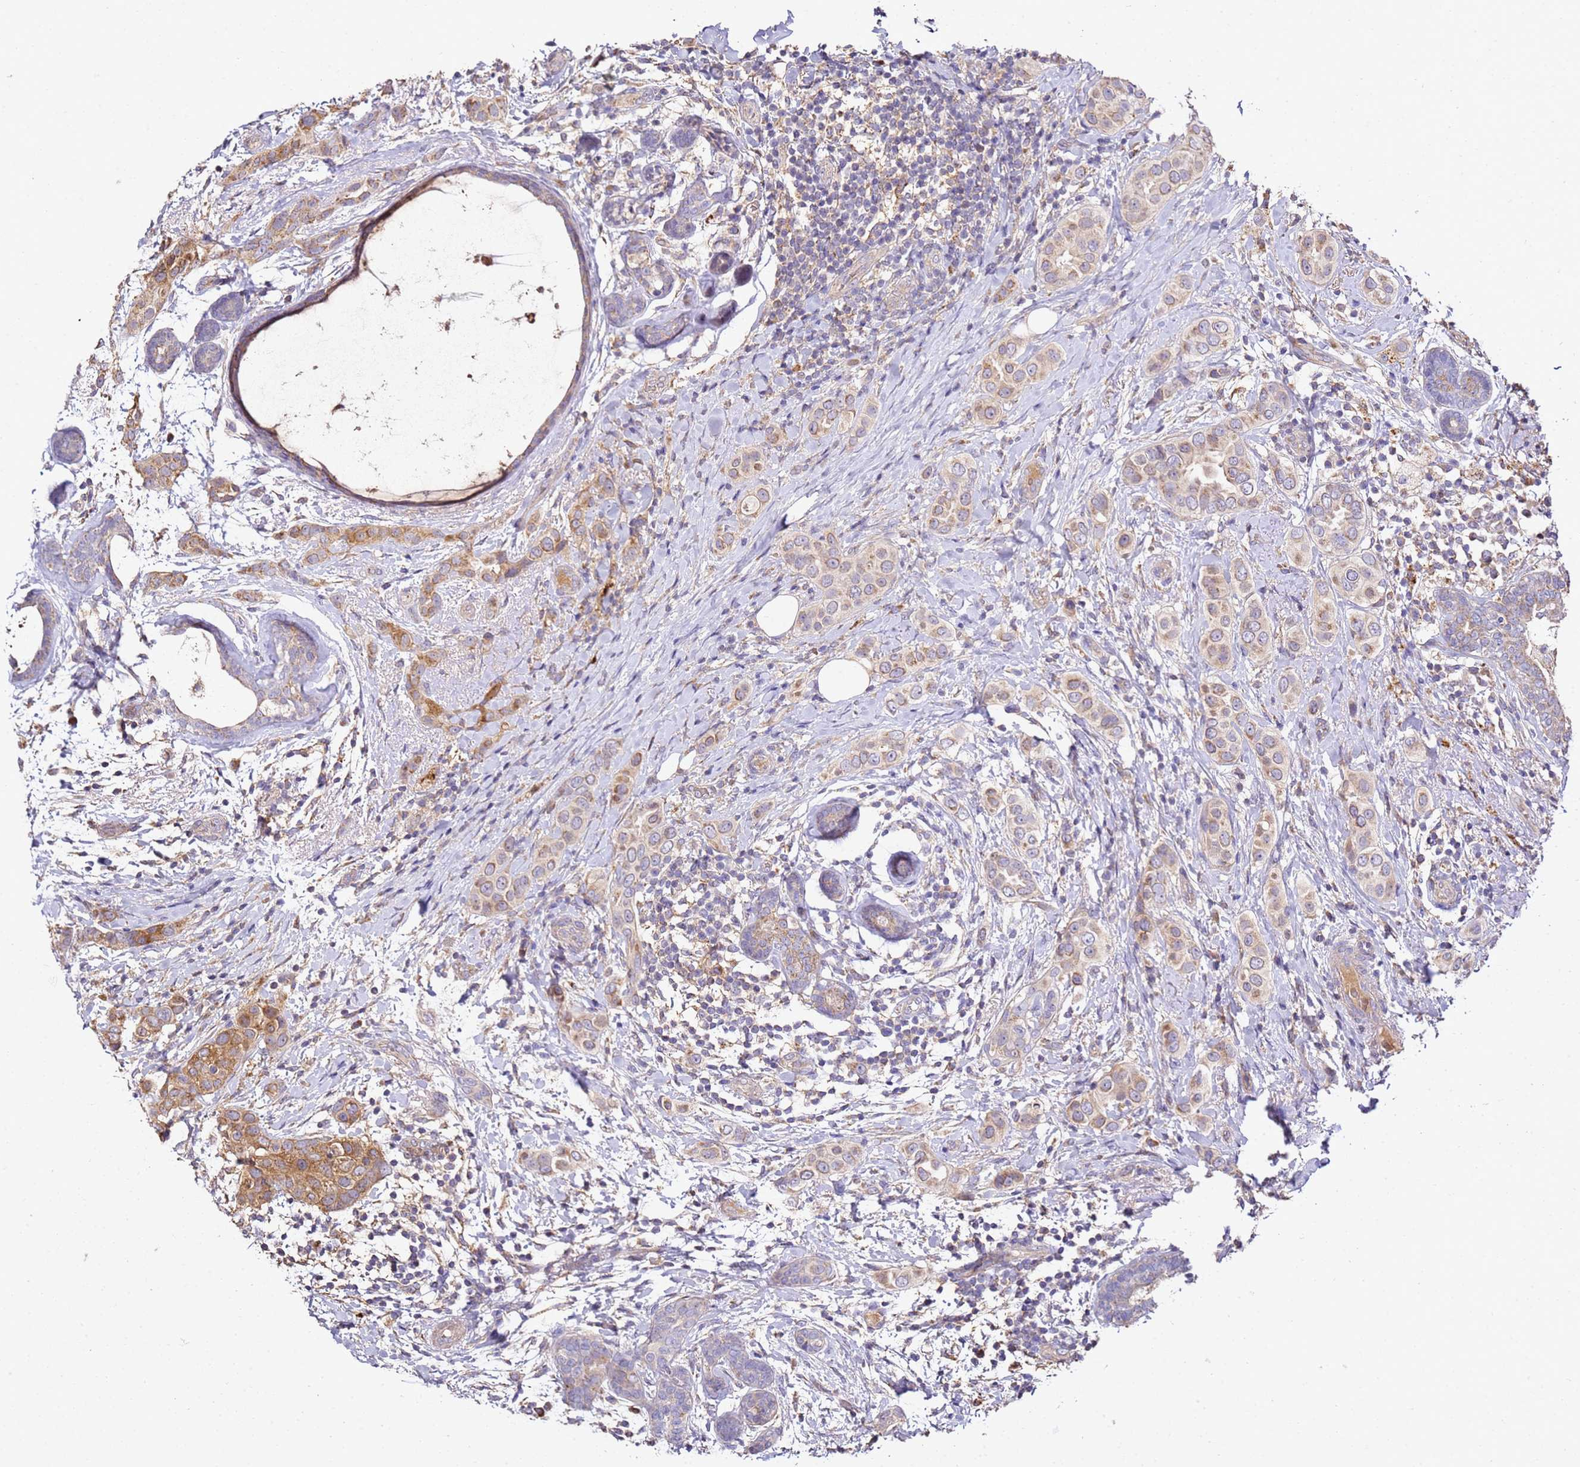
{"staining": {"intensity": "moderate", "quantity": ">75%", "location": "cytoplasmic/membranous"}, "tissue": "breast cancer", "cell_type": "Tumor cells", "image_type": "cancer", "snomed": [{"axis": "morphology", "description": "Lobular carcinoma"}, {"axis": "topography", "description": "Breast"}], "caption": "Human breast cancer stained with a protein marker displays moderate staining in tumor cells.", "gene": "OR2B11", "patient": {"sex": "female", "age": 51}}